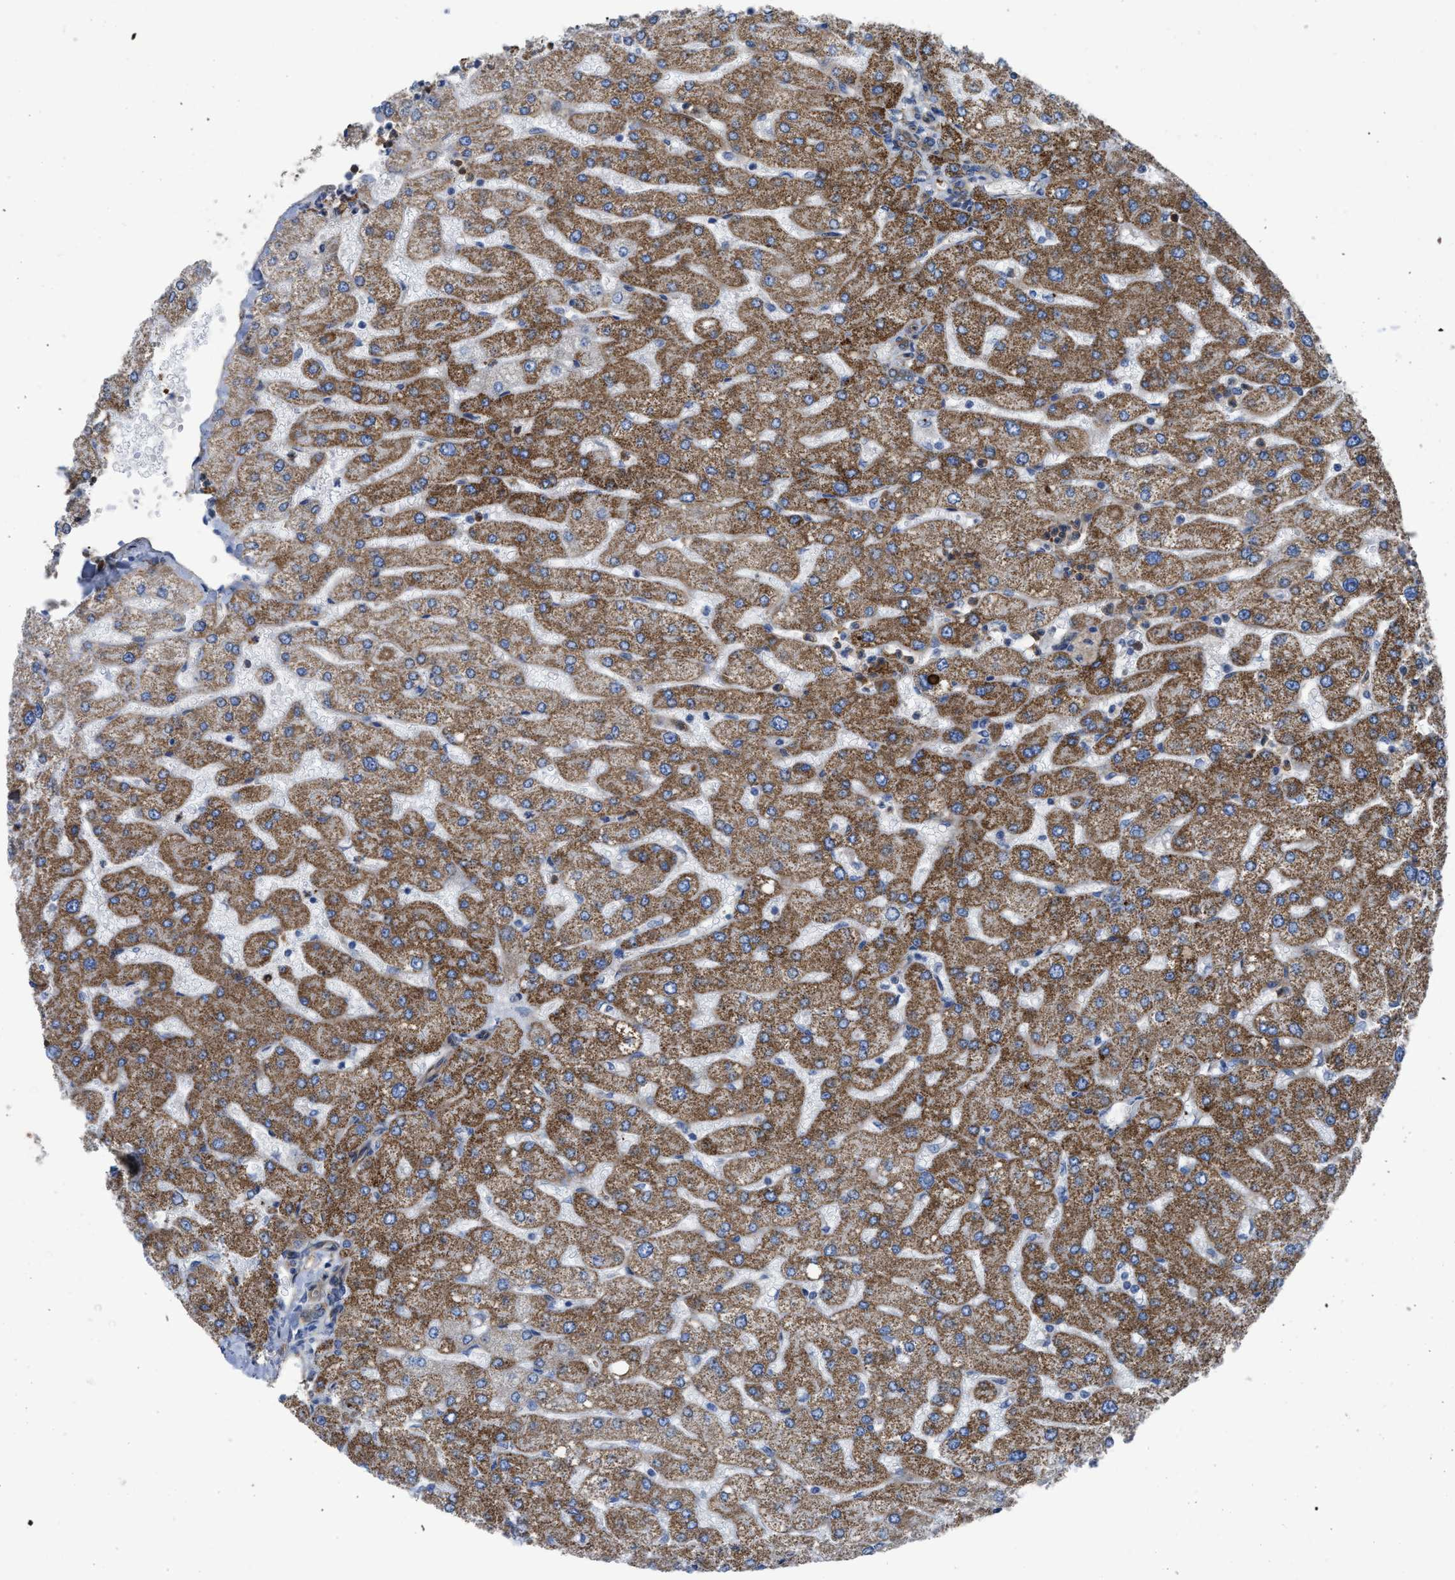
{"staining": {"intensity": "moderate", "quantity": ">75%", "location": "cytoplasmic/membranous"}, "tissue": "liver", "cell_type": "Cholangiocytes", "image_type": "normal", "snomed": [{"axis": "morphology", "description": "Normal tissue, NOS"}, {"axis": "topography", "description": "Liver"}], "caption": "Cholangiocytes show medium levels of moderate cytoplasmic/membranous staining in about >75% of cells in unremarkable liver. Ihc stains the protein of interest in brown and the nuclei are stained blue.", "gene": "TRIOBP", "patient": {"sex": "male", "age": 55}}